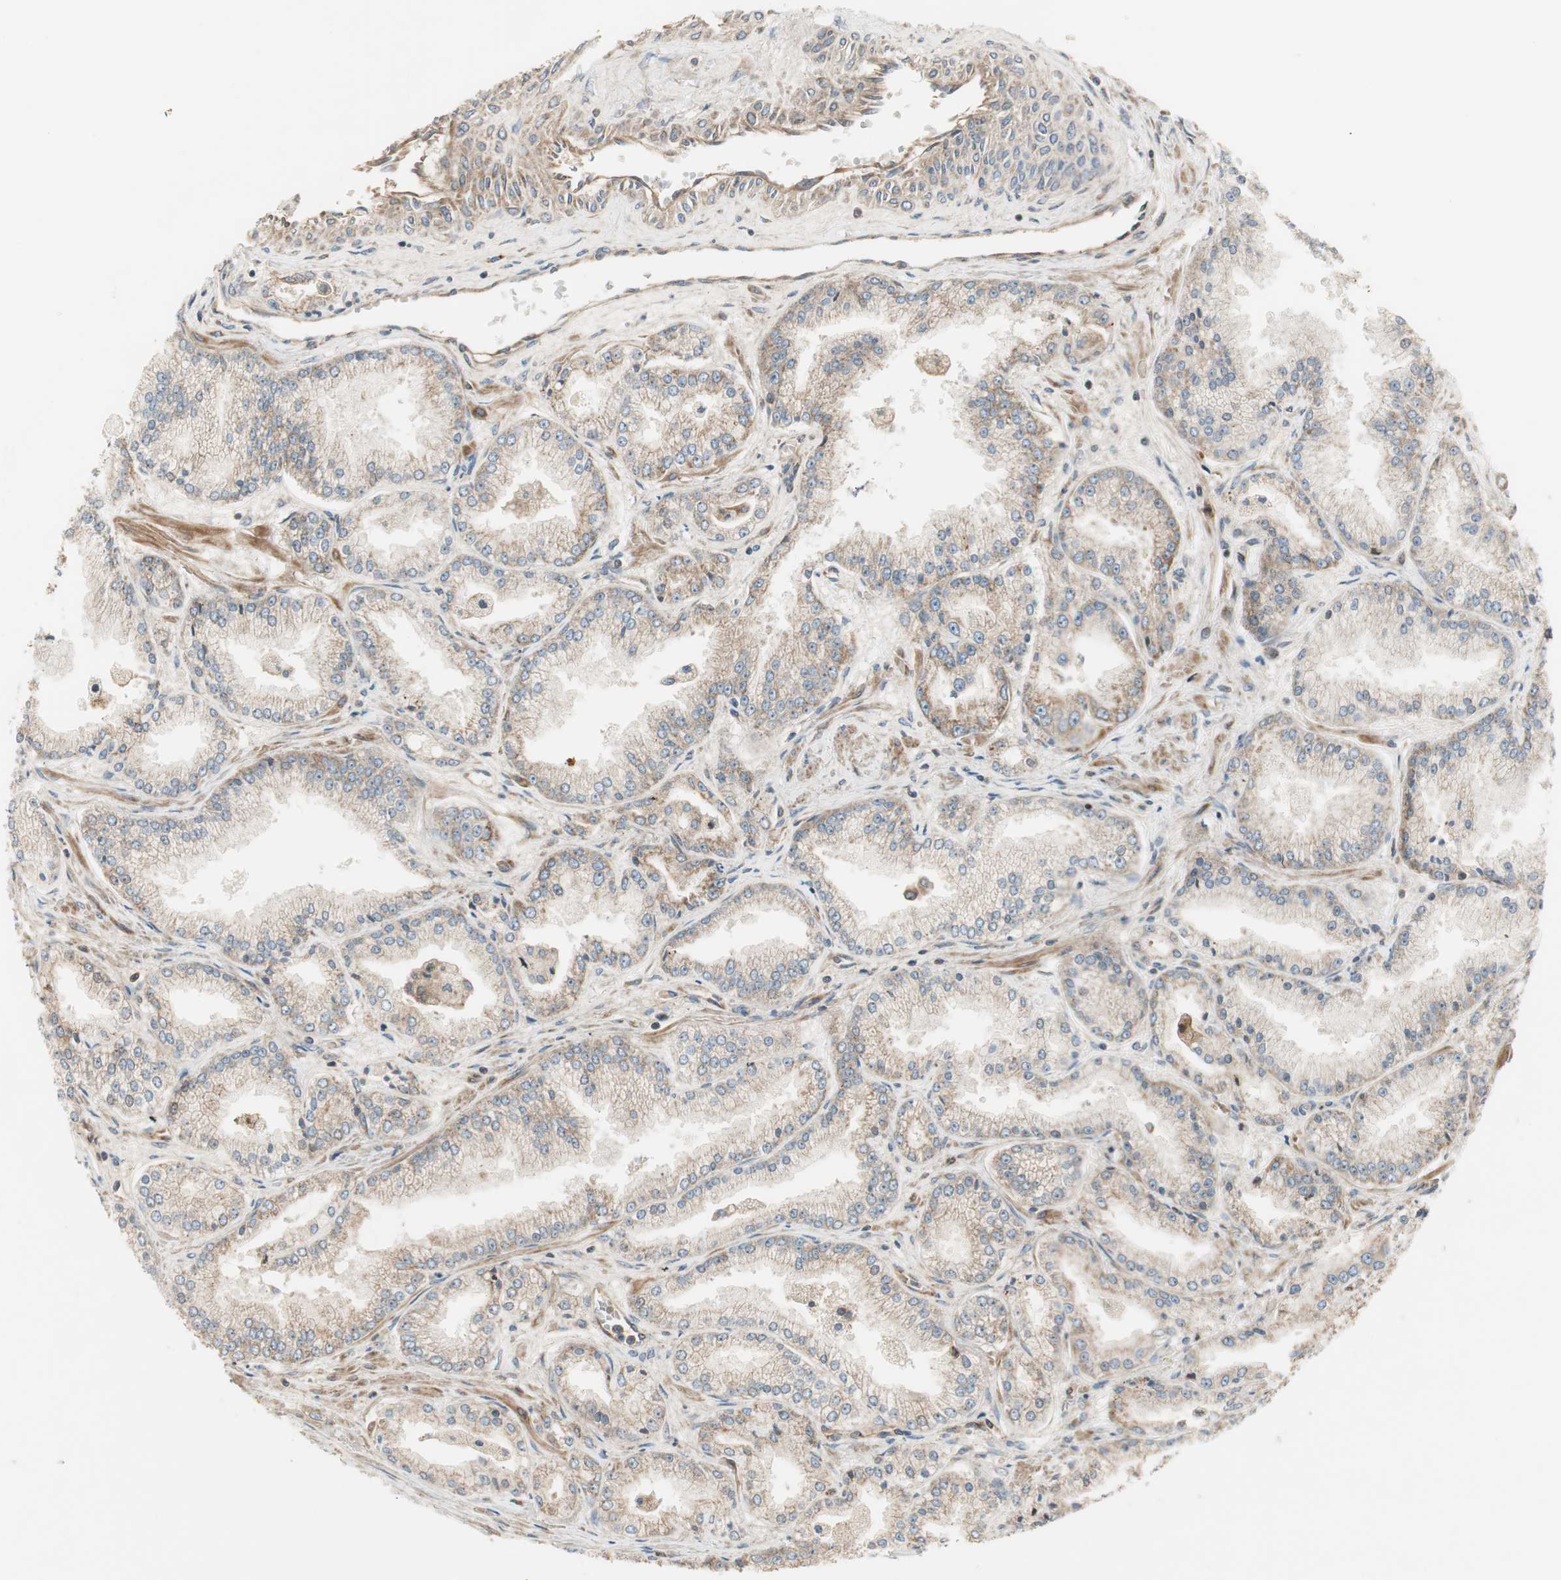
{"staining": {"intensity": "weak", "quantity": "25%-75%", "location": "cytoplasmic/membranous"}, "tissue": "prostate cancer", "cell_type": "Tumor cells", "image_type": "cancer", "snomed": [{"axis": "morphology", "description": "Adenocarcinoma, High grade"}, {"axis": "topography", "description": "Prostate"}], "caption": "Immunohistochemistry of human prostate high-grade adenocarcinoma shows low levels of weak cytoplasmic/membranous staining in approximately 25%-75% of tumor cells.", "gene": "CTTNBP2NL", "patient": {"sex": "male", "age": 61}}